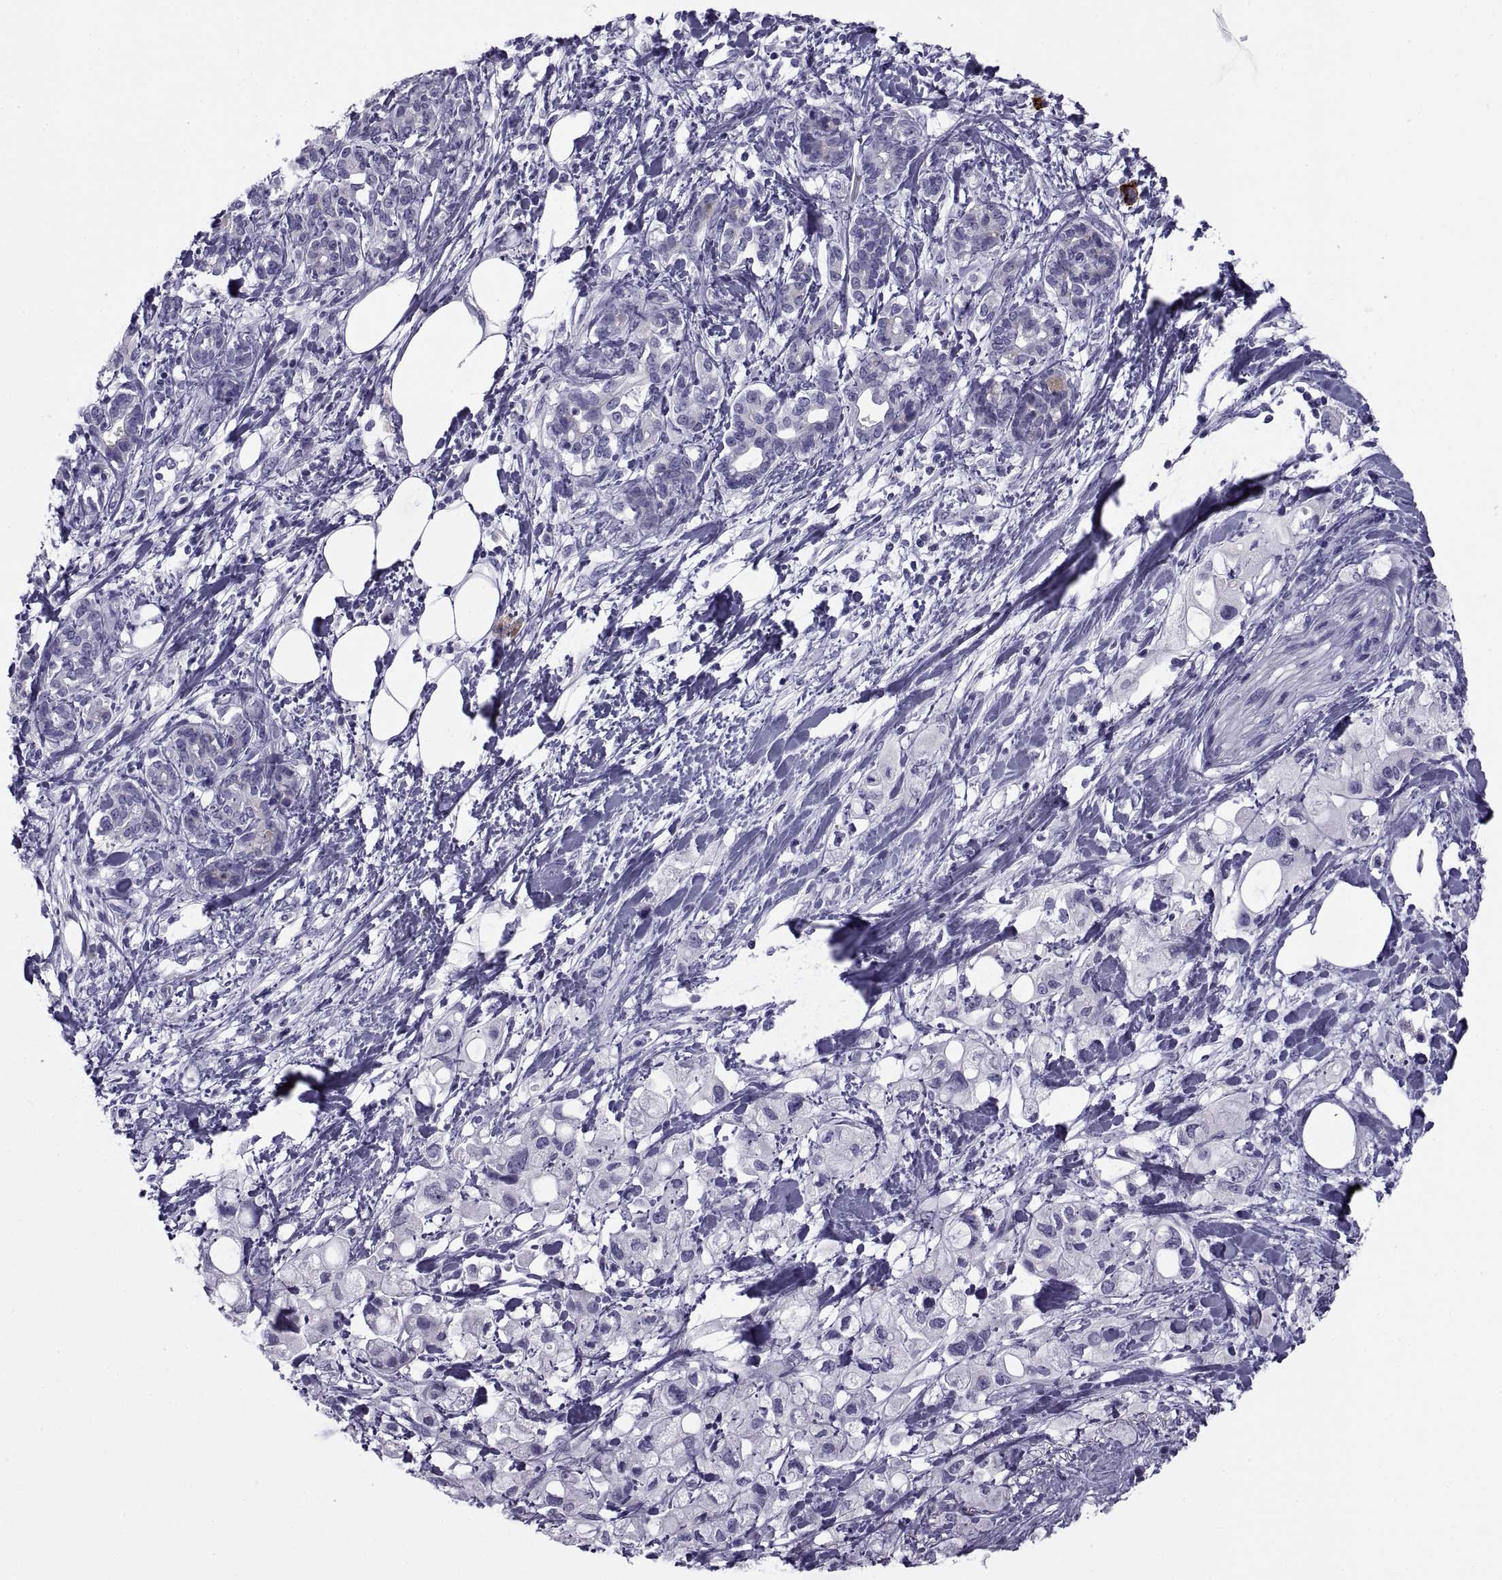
{"staining": {"intensity": "negative", "quantity": "none", "location": "none"}, "tissue": "pancreatic cancer", "cell_type": "Tumor cells", "image_type": "cancer", "snomed": [{"axis": "morphology", "description": "Adenocarcinoma, NOS"}, {"axis": "topography", "description": "Pancreas"}], "caption": "Immunohistochemistry (IHC) micrograph of neoplastic tissue: human pancreatic adenocarcinoma stained with DAB (3,3'-diaminobenzidine) exhibits no significant protein staining in tumor cells.", "gene": "NPTX2", "patient": {"sex": "female", "age": 56}}